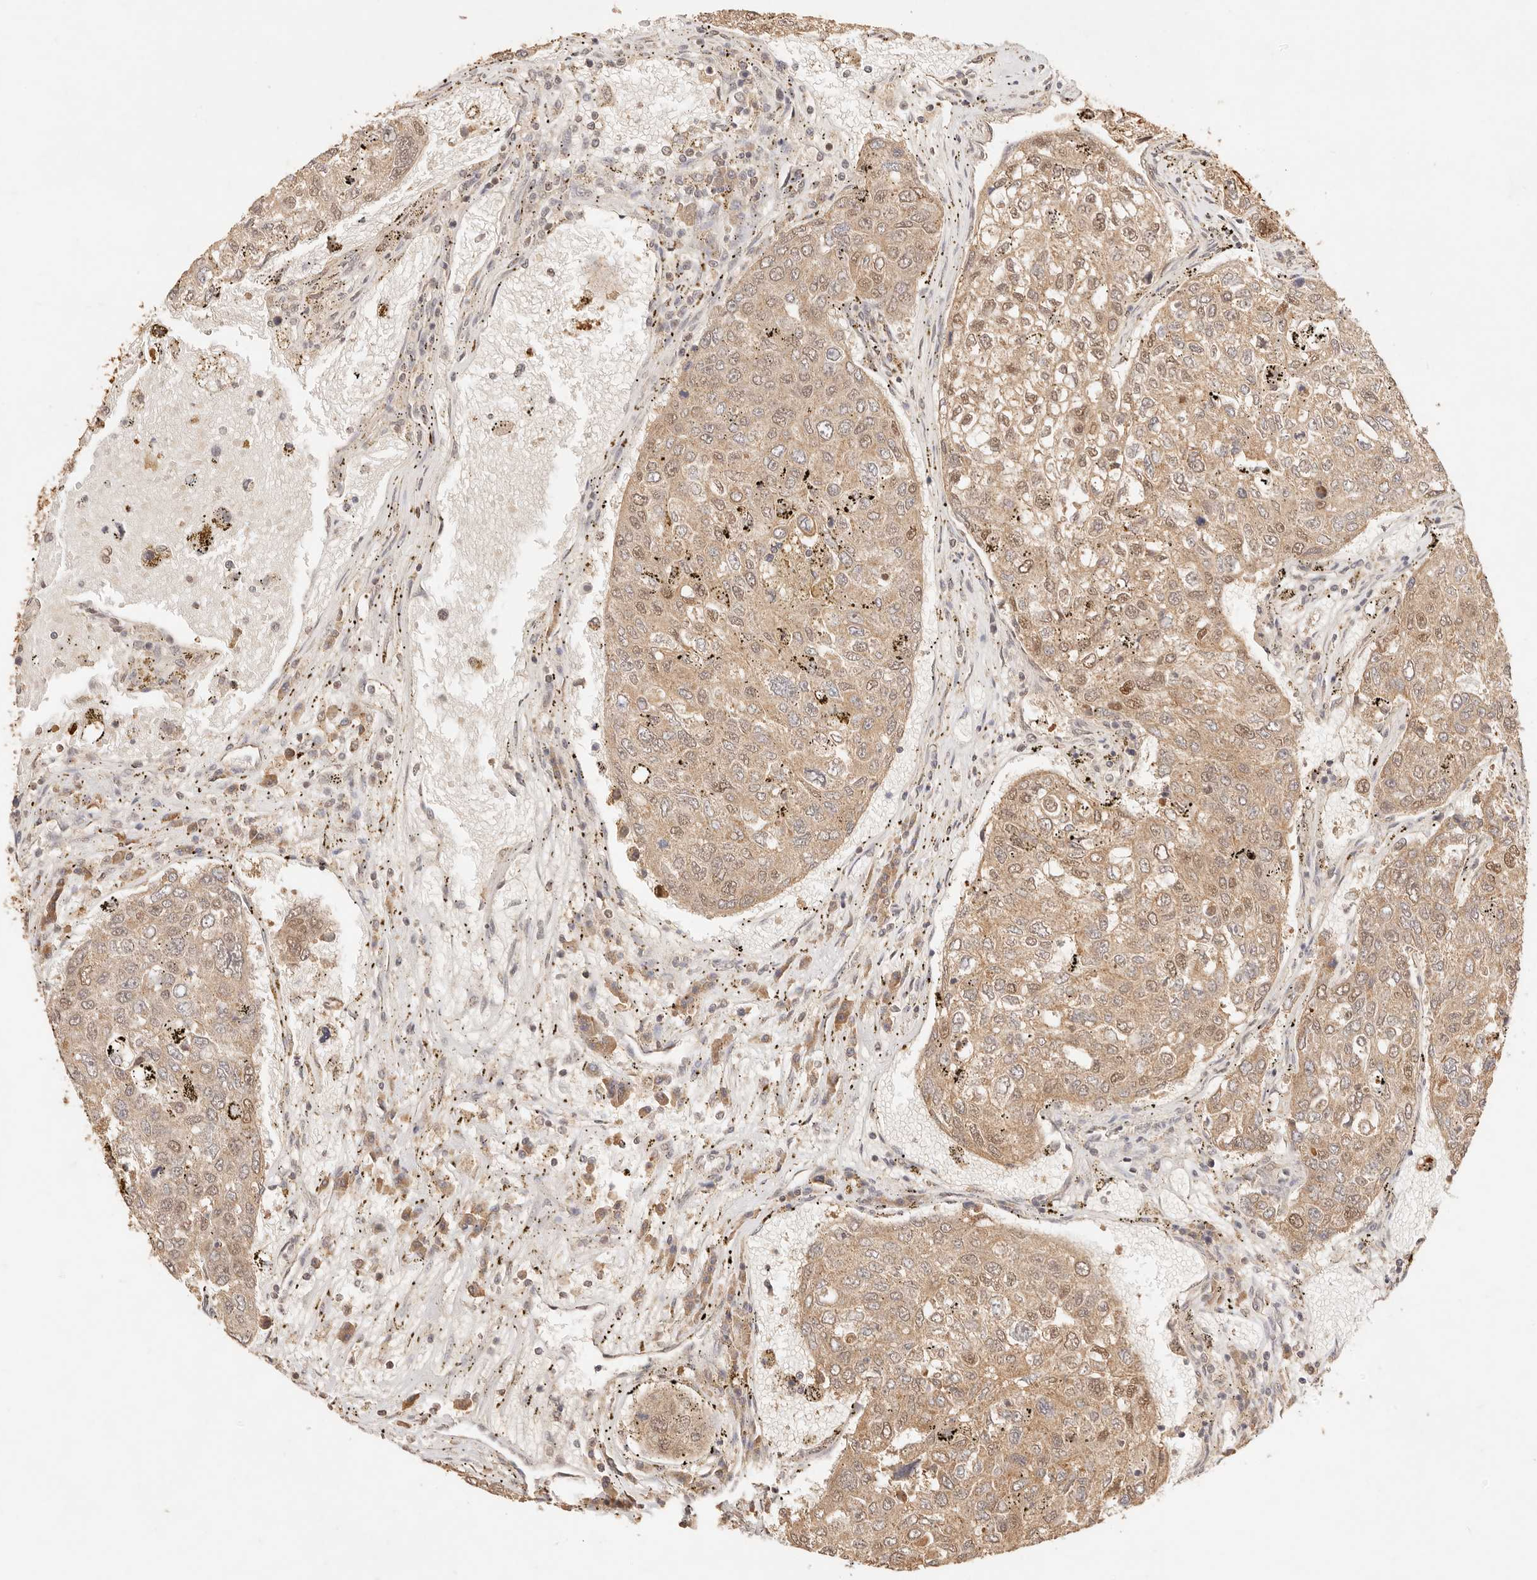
{"staining": {"intensity": "moderate", "quantity": ">75%", "location": "cytoplasmic/membranous,nuclear"}, "tissue": "urothelial cancer", "cell_type": "Tumor cells", "image_type": "cancer", "snomed": [{"axis": "morphology", "description": "Urothelial carcinoma, High grade"}, {"axis": "topography", "description": "Lymph node"}, {"axis": "topography", "description": "Urinary bladder"}], "caption": "Urothelial cancer stained with a brown dye exhibits moderate cytoplasmic/membranous and nuclear positive staining in approximately >75% of tumor cells.", "gene": "TRIM11", "patient": {"sex": "male", "age": 51}}